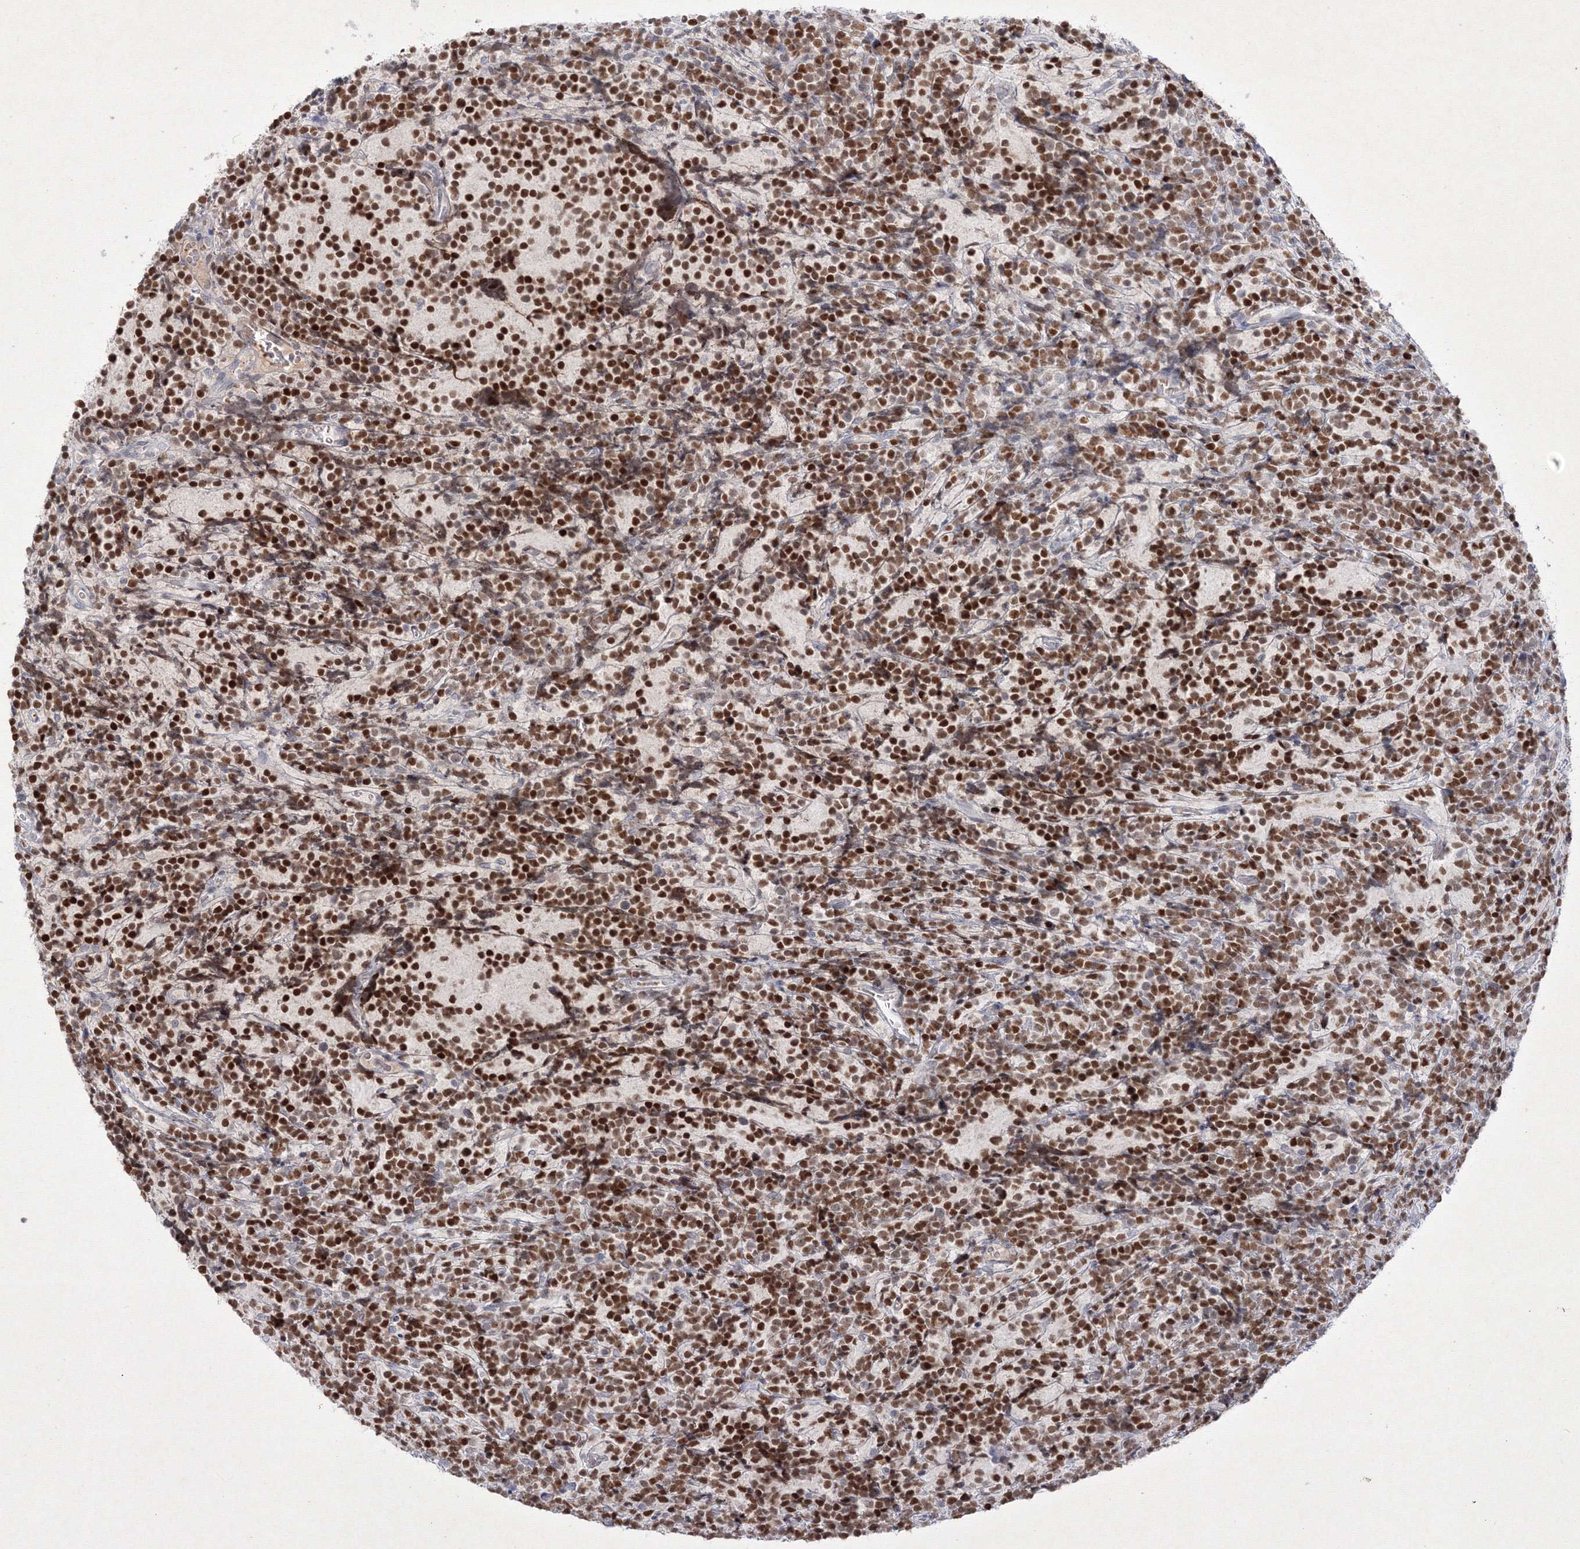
{"staining": {"intensity": "strong", "quantity": ">75%", "location": "nuclear"}, "tissue": "glioma", "cell_type": "Tumor cells", "image_type": "cancer", "snomed": [{"axis": "morphology", "description": "Glioma, malignant, Low grade"}, {"axis": "topography", "description": "Brain"}], "caption": "This is an image of immunohistochemistry (IHC) staining of glioma, which shows strong positivity in the nuclear of tumor cells.", "gene": "NXPE3", "patient": {"sex": "female", "age": 1}}